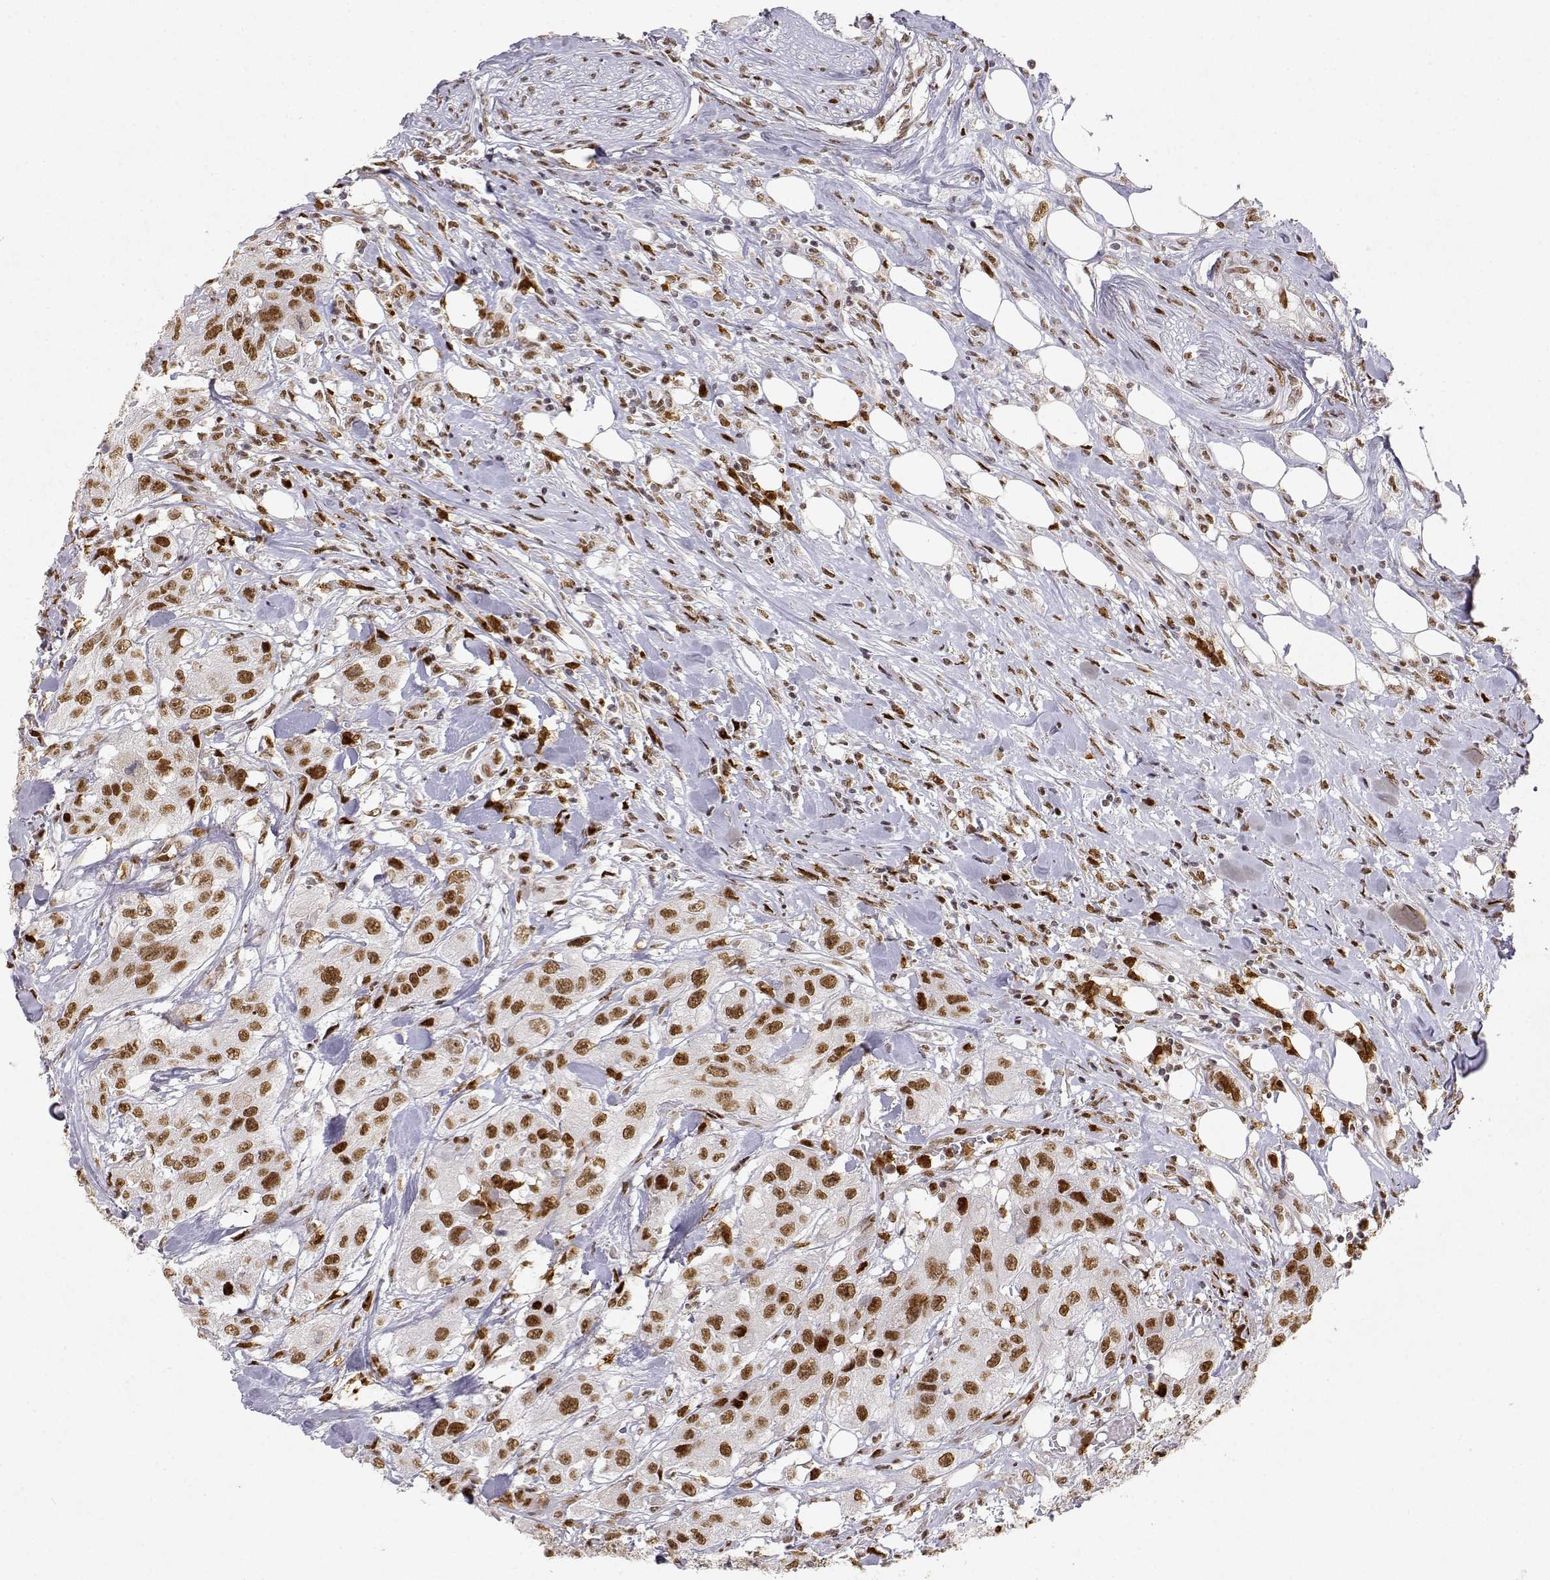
{"staining": {"intensity": "moderate", "quantity": ">75%", "location": "nuclear"}, "tissue": "urothelial cancer", "cell_type": "Tumor cells", "image_type": "cancer", "snomed": [{"axis": "morphology", "description": "Urothelial carcinoma, High grade"}, {"axis": "topography", "description": "Urinary bladder"}], "caption": "Urothelial carcinoma (high-grade) stained for a protein (brown) shows moderate nuclear positive expression in about >75% of tumor cells.", "gene": "RSF1", "patient": {"sex": "male", "age": 79}}